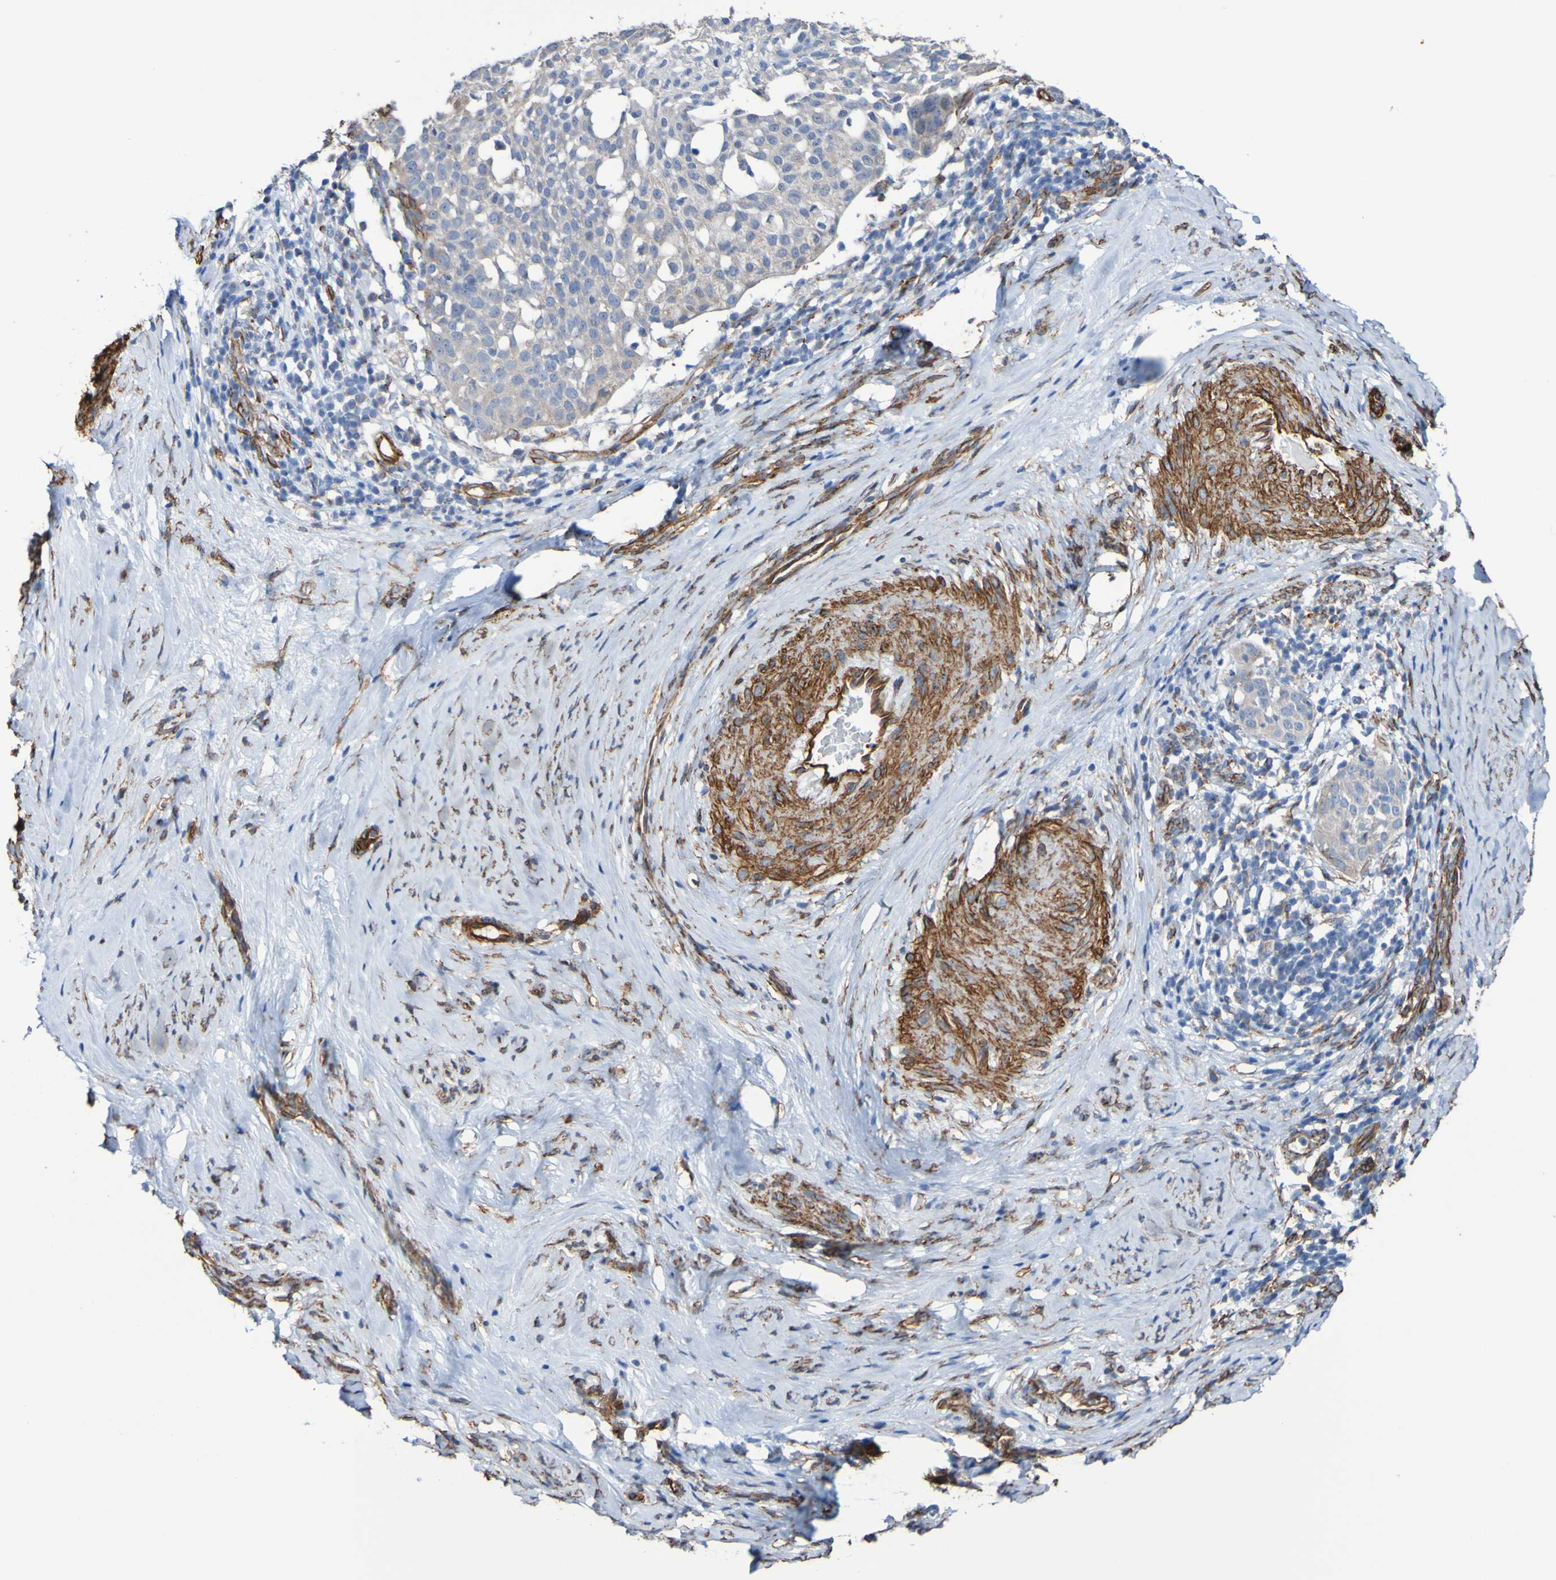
{"staining": {"intensity": "weak", "quantity": "<25%", "location": "cytoplasmic/membranous"}, "tissue": "cervical cancer", "cell_type": "Tumor cells", "image_type": "cancer", "snomed": [{"axis": "morphology", "description": "Squamous cell carcinoma, NOS"}, {"axis": "topography", "description": "Cervix"}], "caption": "Micrograph shows no protein staining in tumor cells of cervical squamous cell carcinoma tissue.", "gene": "ELMOD3", "patient": {"sex": "female", "age": 51}}